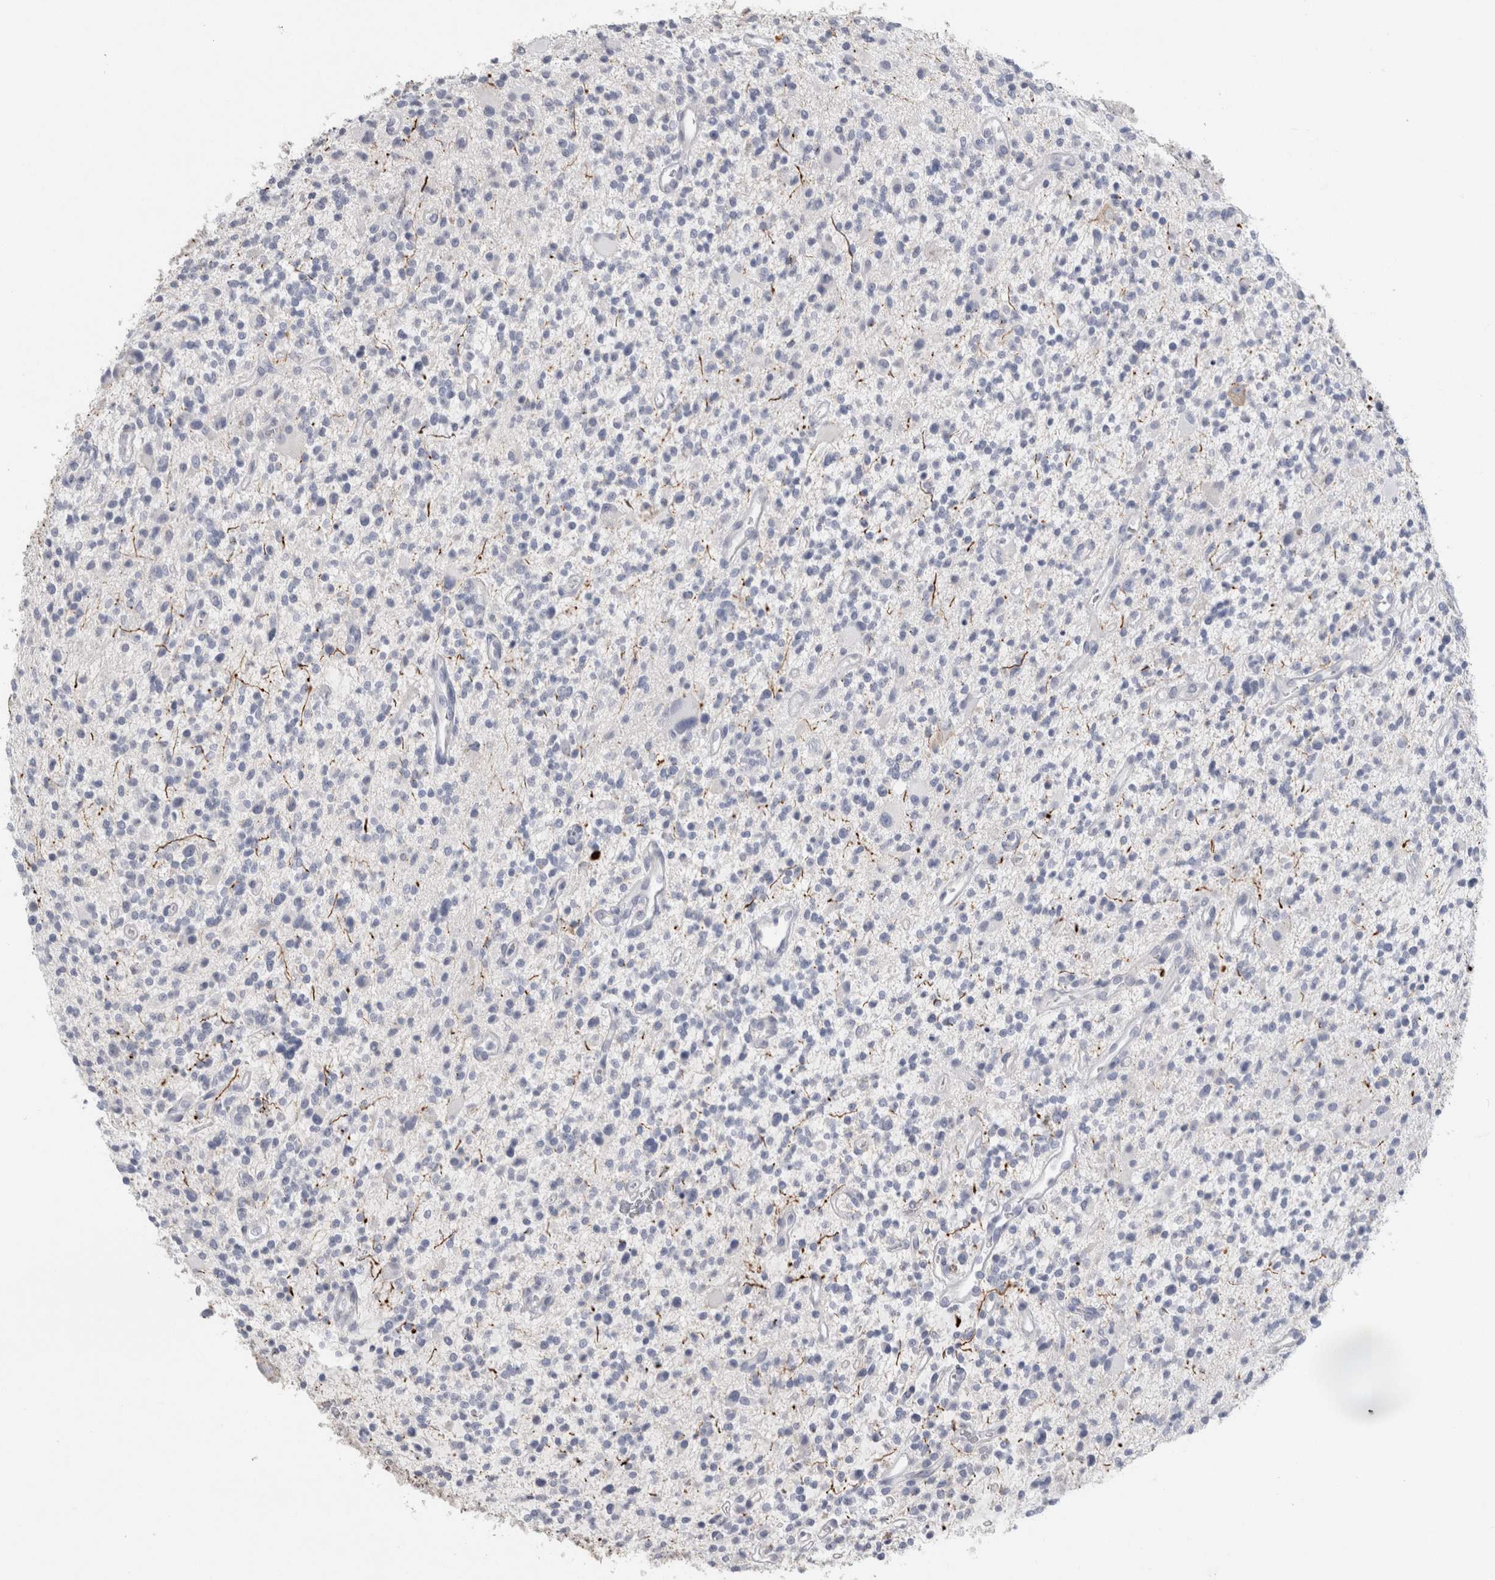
{"staining": {"intensity": "negative", "quantity": "none", "location": "none"}, "tissue": "glioma", "cell_type": "Tumor cells", "image_type": "cancer", "snomed": [{"axis": "morphology", "description": "Glioma, malignant, High grade"}, {"axis": "topography", "description": "Brain"}], "caption": "IHC image of neoplastic tissue: human high-grade glioma (malignant) stained with DAB (3,3'-diaminobenzidine) displays no significant protein expression in tumor cells.", "gene": "NEFM", "patient": {"sex": "male", "age": 48}}